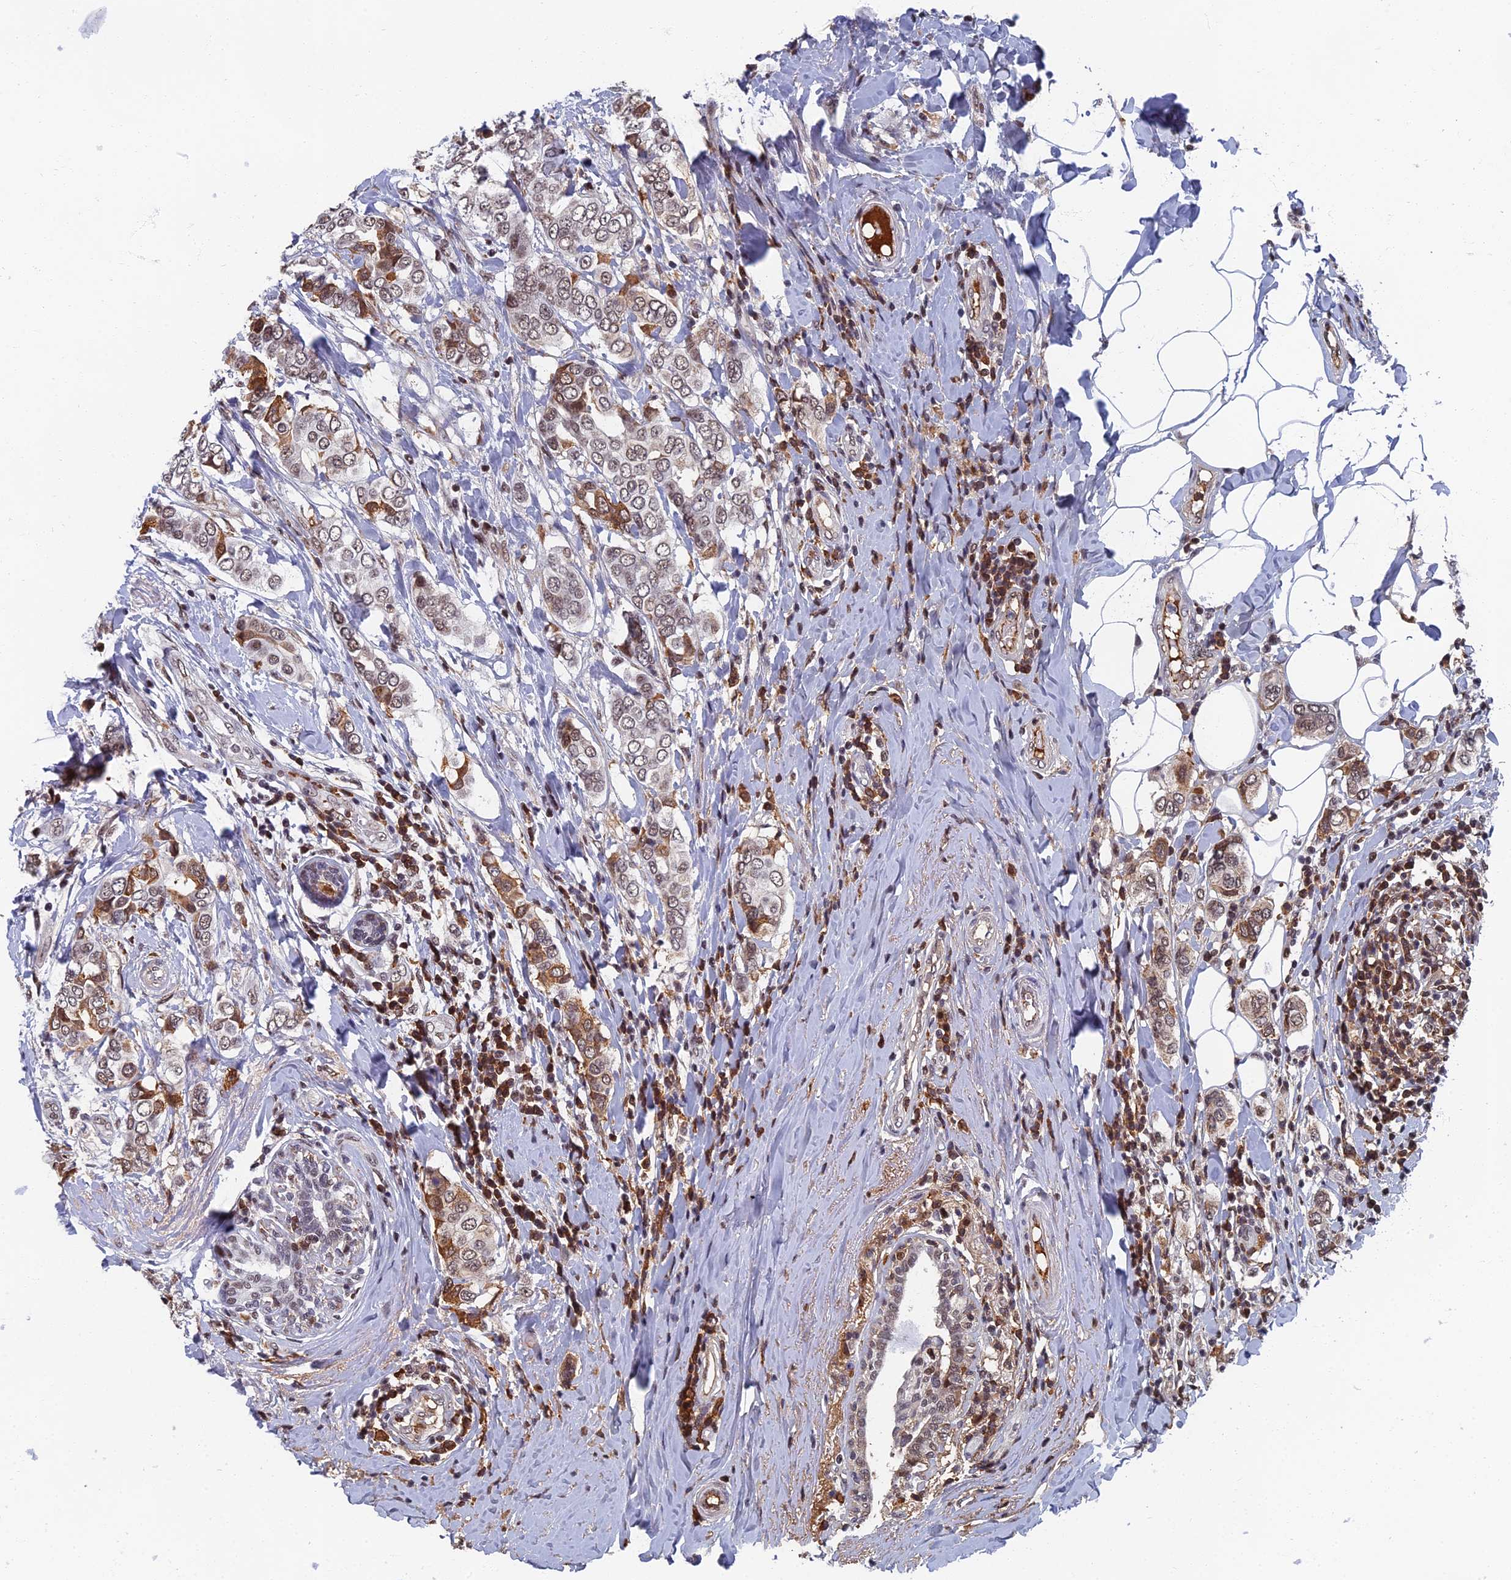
{"staining": {"intensity": "weak", "quantity": "25%-75%", "location": "cytoplasmic/membranous,nuclear"}, "tissue": "breast cancer", "cell_type": "Tumor cells", "image_type": "cancer", "snomed": [{"axis": "morphology", "description": "Lobular carcinoma"}, {"axis": "topography", "description": "Breast"}], "caption": "An immunohistochemistry (IHC) histopathology image of tumor tissue is shown. Protein staining in brown labels weak cytoplasmic/membranous and nuclear positivity in breast lobular carcinoma within tumor cells. (Brightfield microscopy of DAB IHC at high magnification).", "gene": "TAF13", "patient": {"sex": "female", "age": 51}}